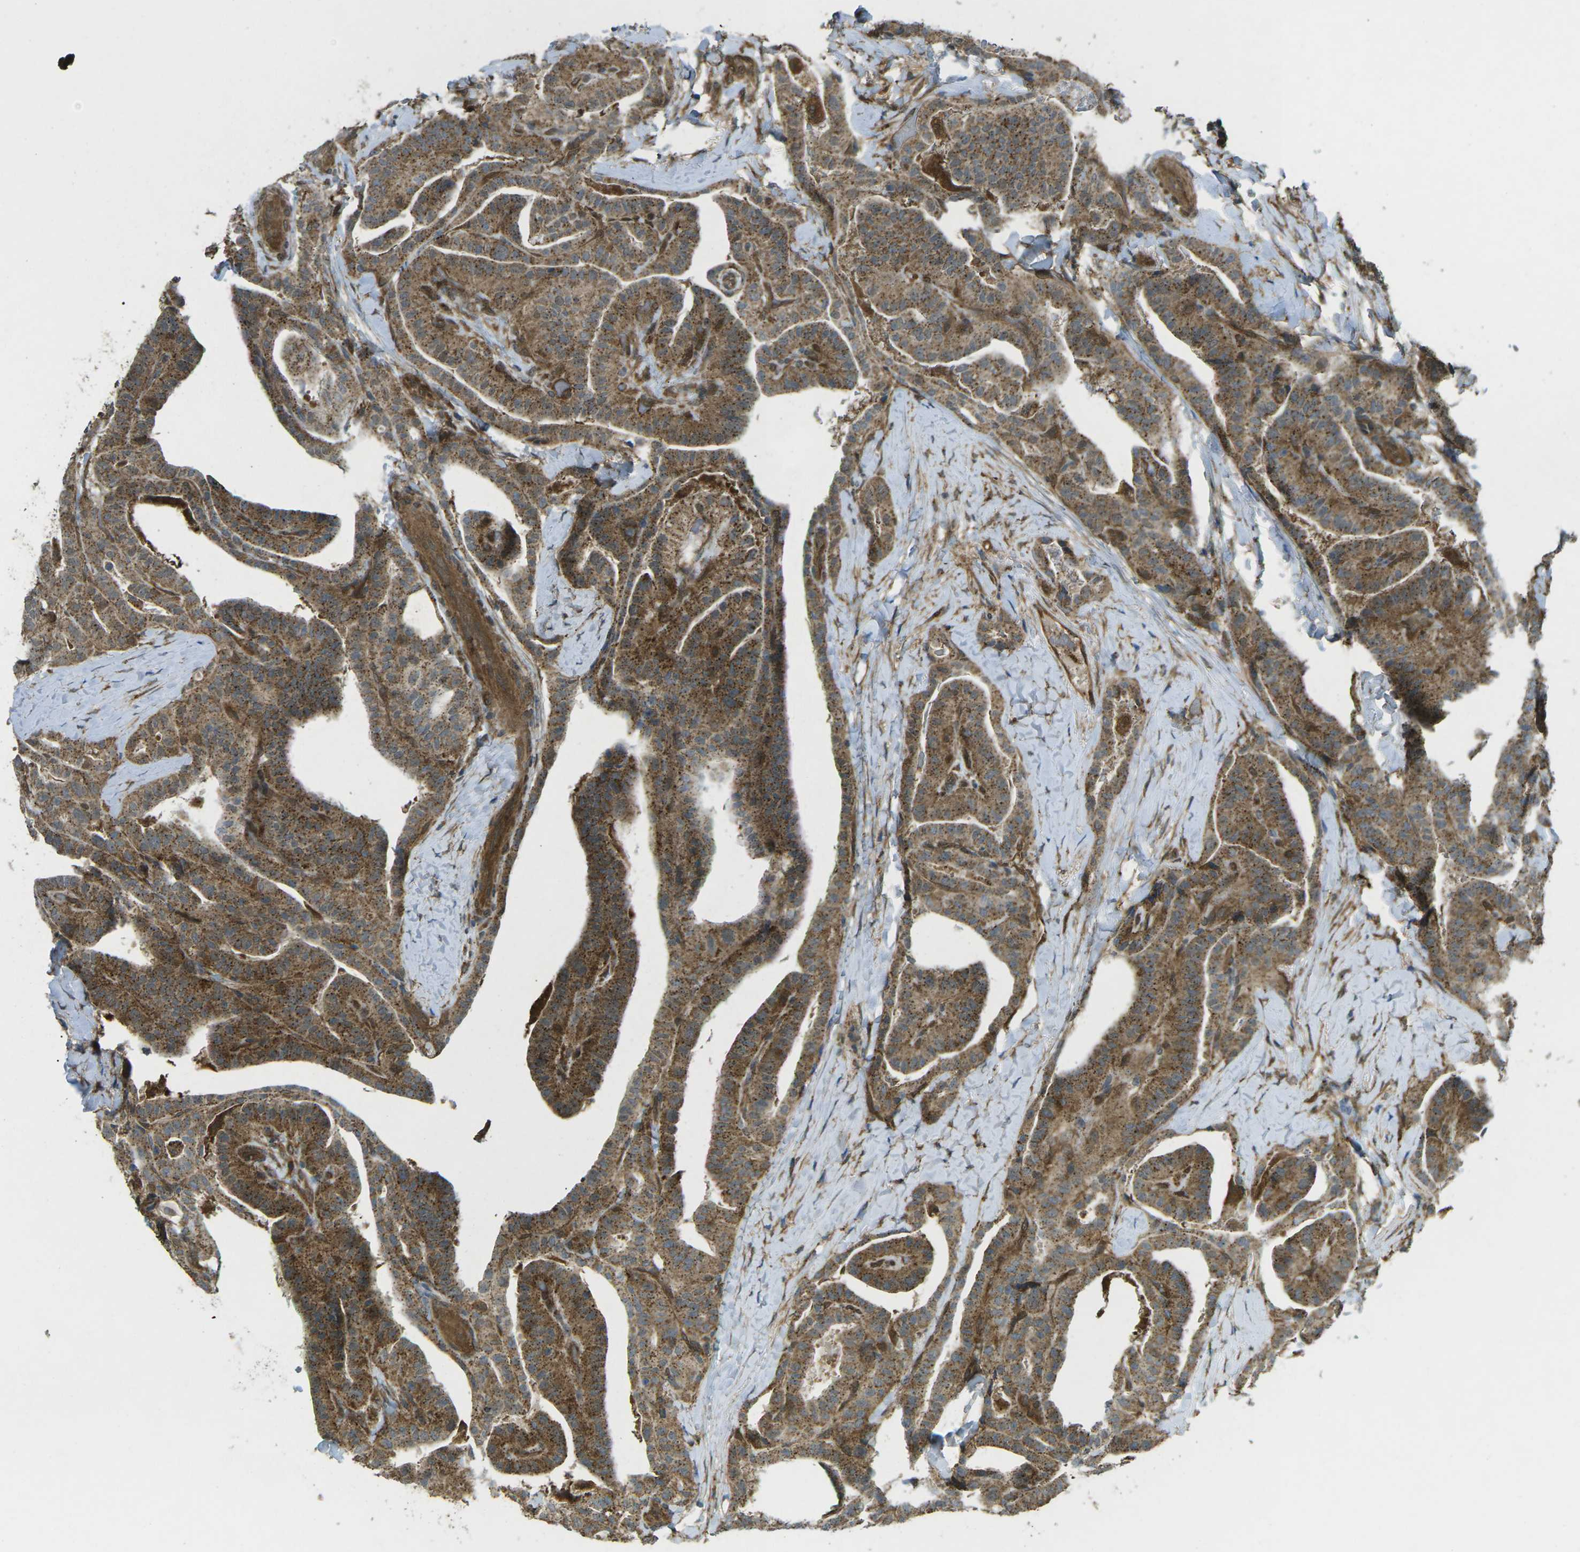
{"staining": {"intensity": "strong", "quantity": ">75%", "location": "cytoplasmic/membranous"}, "tissue": "thyroid cancer", "cell_type": "Tumor cells", "image_type": "cancer", "snomed": [{"axis": "morphology", "description": "Papillary adenocarcinoma, NOS"}, {"axis": "topography", "description": "Thyroid gland"}], "caption": "Protein expression analysis of human thyroid papillary adenocarcinoma reveals strong cytoplasmic/membranous expression in about >75% of tumor cells.", "gene": "CHMP3", "patient": {"sex": "male", "age": 77}}